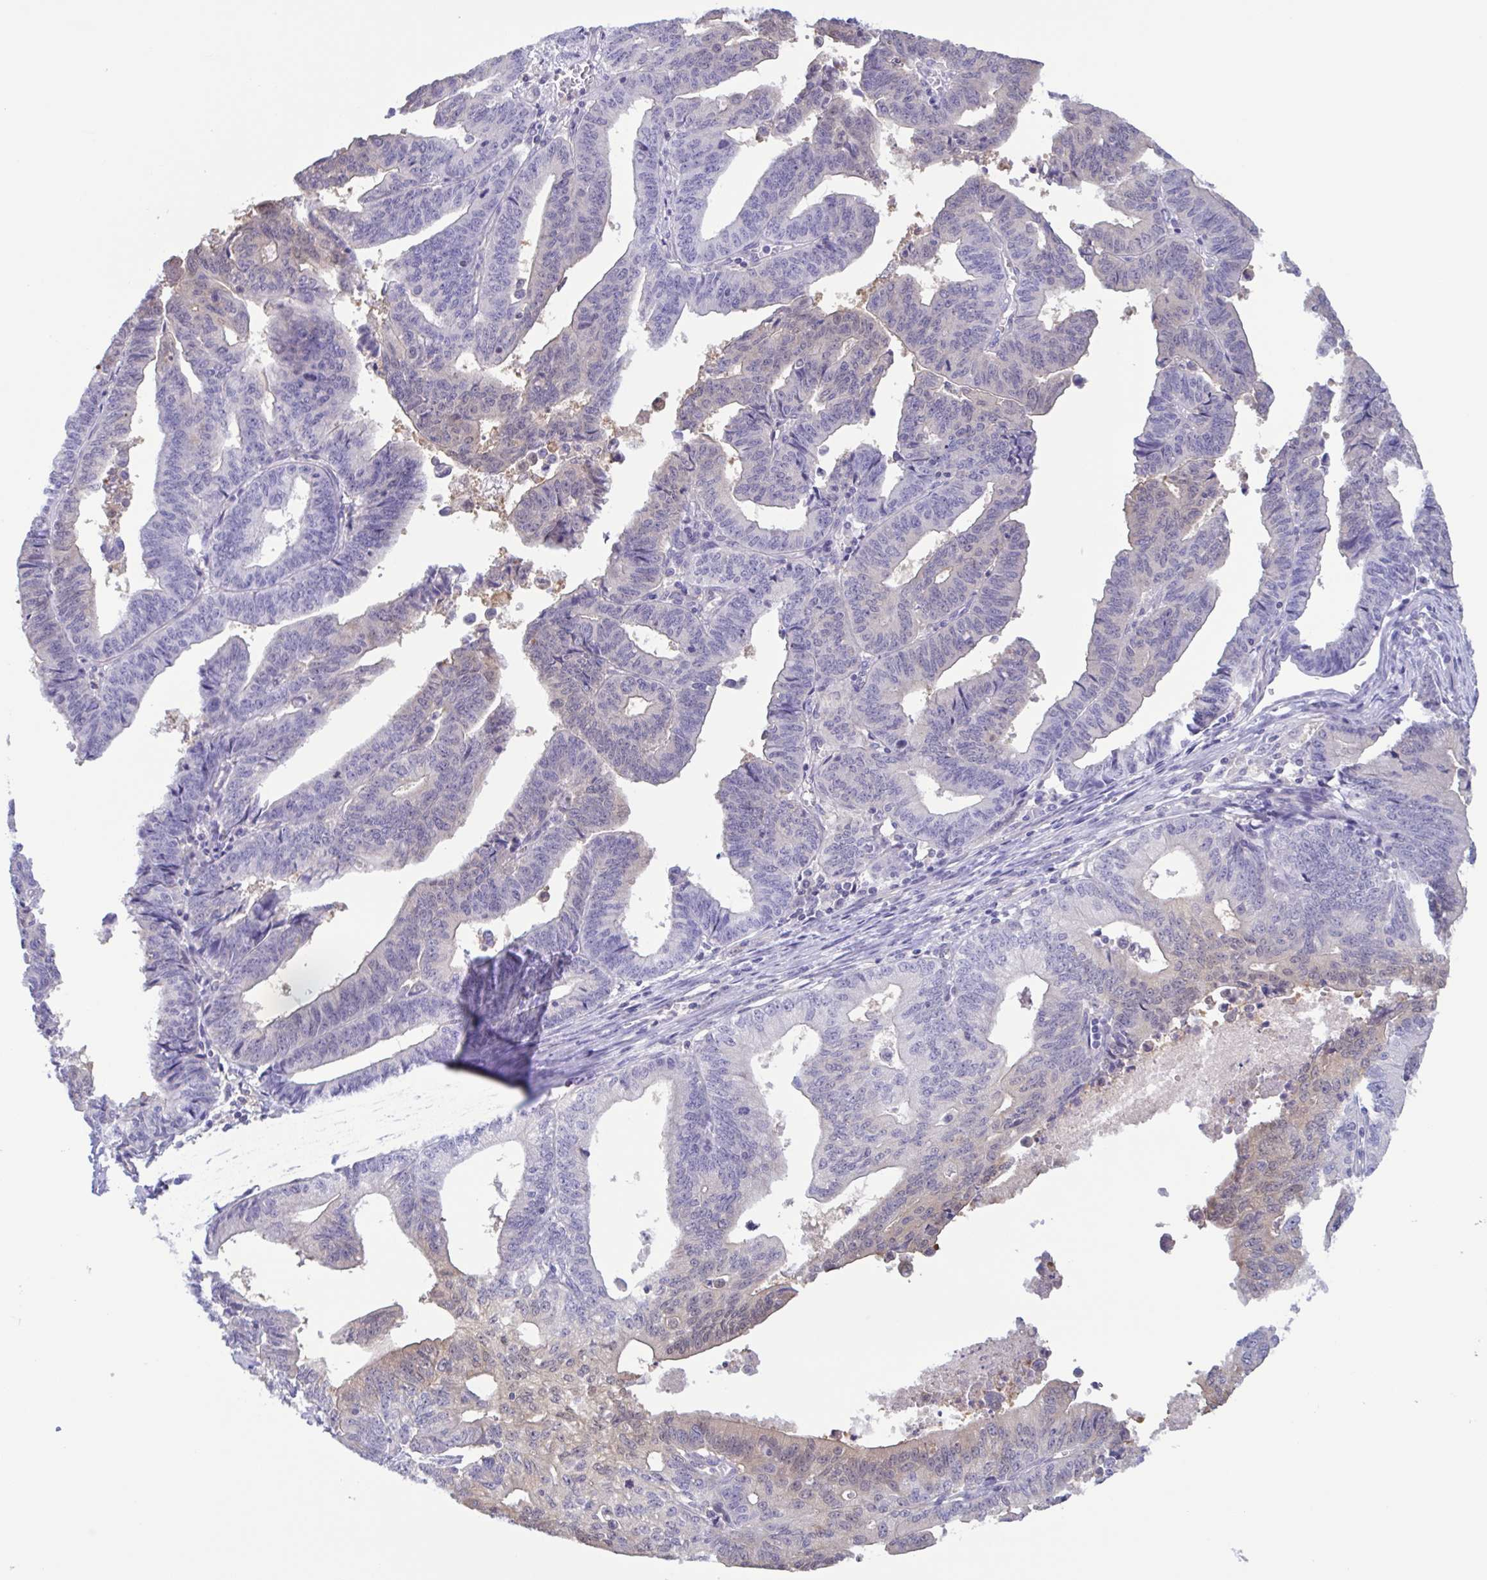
{"staining": {"intensity": "negative", "quantity": "none", "location": "none"}, "tissue": "endometrial cancer", "cell_type": "Tumor cells", "image_type": "cancer", "snomed": [{"axis": "morphology", "description": "Adenocarcinoma, NOS"}, {"axis": "topography", "description": "Endometrium"}], "caption": "This is a micrograph of immunohistochemistry staining of endometrial cancer, which shows no expression in tumor cells. Nuclei are stained in blue.", "gene": "LDHC", "patient": {"sex": "female", "age": 65}}